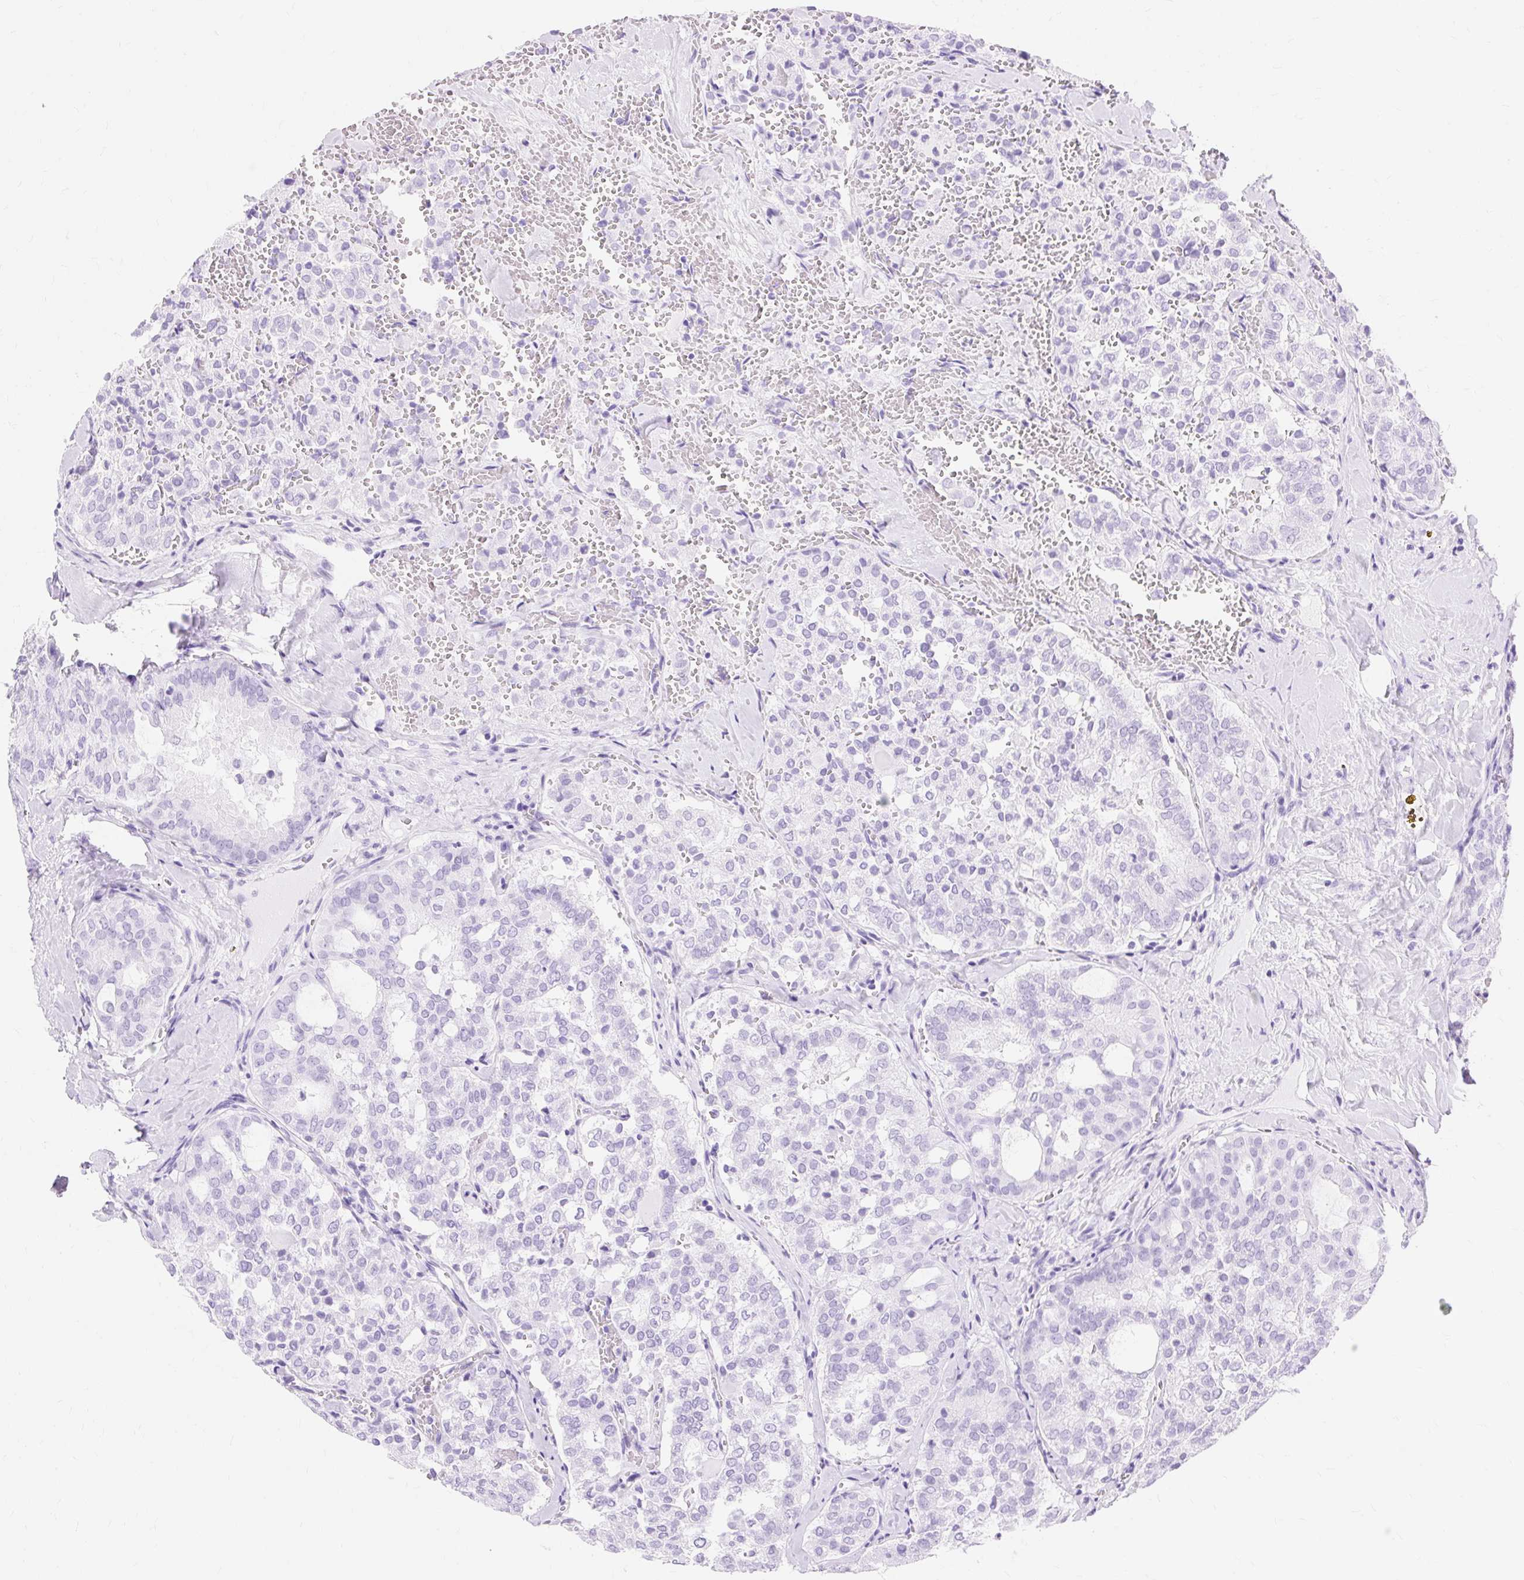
{"staining": {"intensity": "negative", "quantity": "none", "location": "none"}, "tissue": "thyroid cancer", "cell_type": "Tumor cells", "image_type": "cancer", "snomed": [{"axis": "morphology", "description": "Follicular adenoma carcinoma, NOS"}, {"axis": "topography", "description": "Thyroid gland"}], "caption": "Thyroid follicular adenoma carcinoma stained for a protein using immunohistochemistry (IHC) demonstrates no expression tumor cells.", "gene": "MBP", "patient": {"sex": "male", "age": 75}}